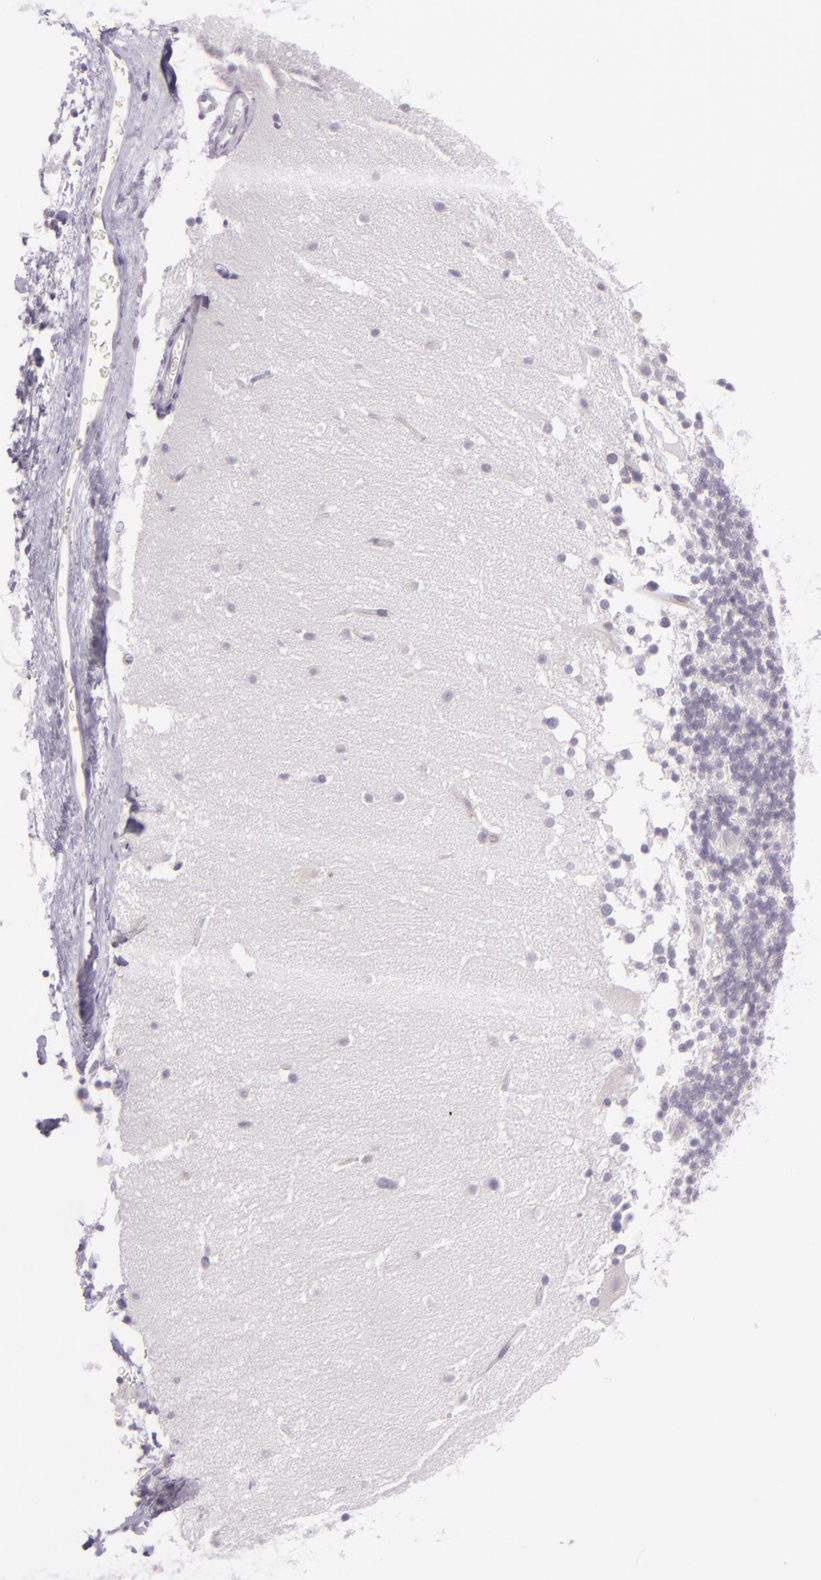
{"staining": {"intensity": "negative", "quantity": "none", "location": "none"}, "tissue": "cerebellum", "cell_type": "Cells in granular layer", "image_type": "normal", "snomed": [{"axis": "morphology", "description": "Normal tissue, NOS"}, {"axis": "topography", "description": "Cerebellum"}], "caption": "High power microscopy photomicrograph of an IHC histopathology image of benign cerebellum, revealing no significant expression in cells in granular layer.", "gene": "CHEK2", "patient": {"sex": "female", "age": 19}}